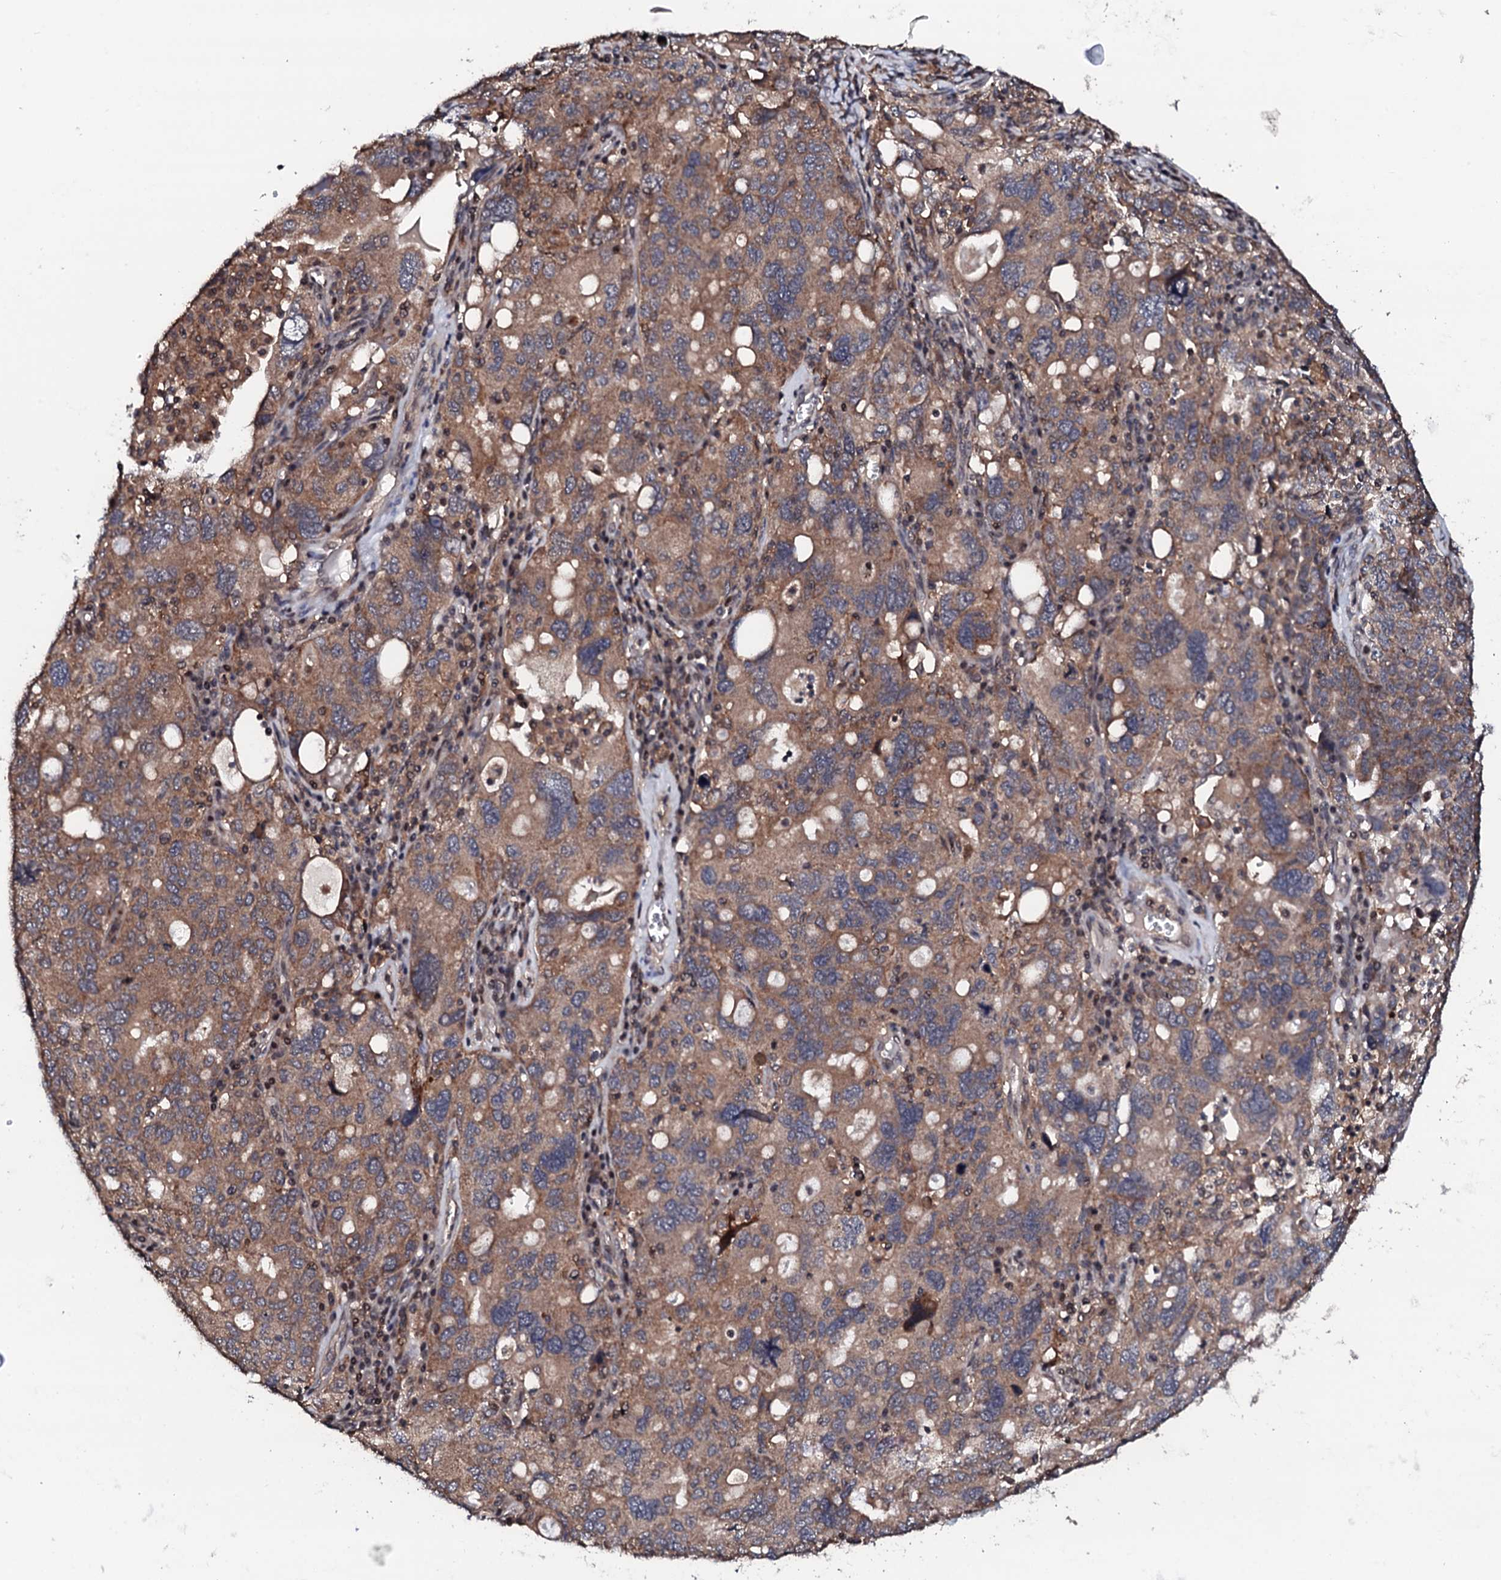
{"staining": {"intensity": "moderate", "quantity": ">75%", "location": "cytoplasmic/membranous"}, "tissue": "ovarian cancer", "cell_type": "Tumor cells", "image_type": "cancer", "snomed": [{"axis": "morphology", "description": "Carcinoma, endometroid"}, {"axis": "topography", "description": "Ovary"}], "caption": "Ovarian cancer (endometroid carcinoma) stained with a brown dye reveals moderate cytoplasmic/membranous positive positivity in approximately >75% of tumor cells.", "gene": "EDC3", "patient": {"sex": "female", "age": 62}}